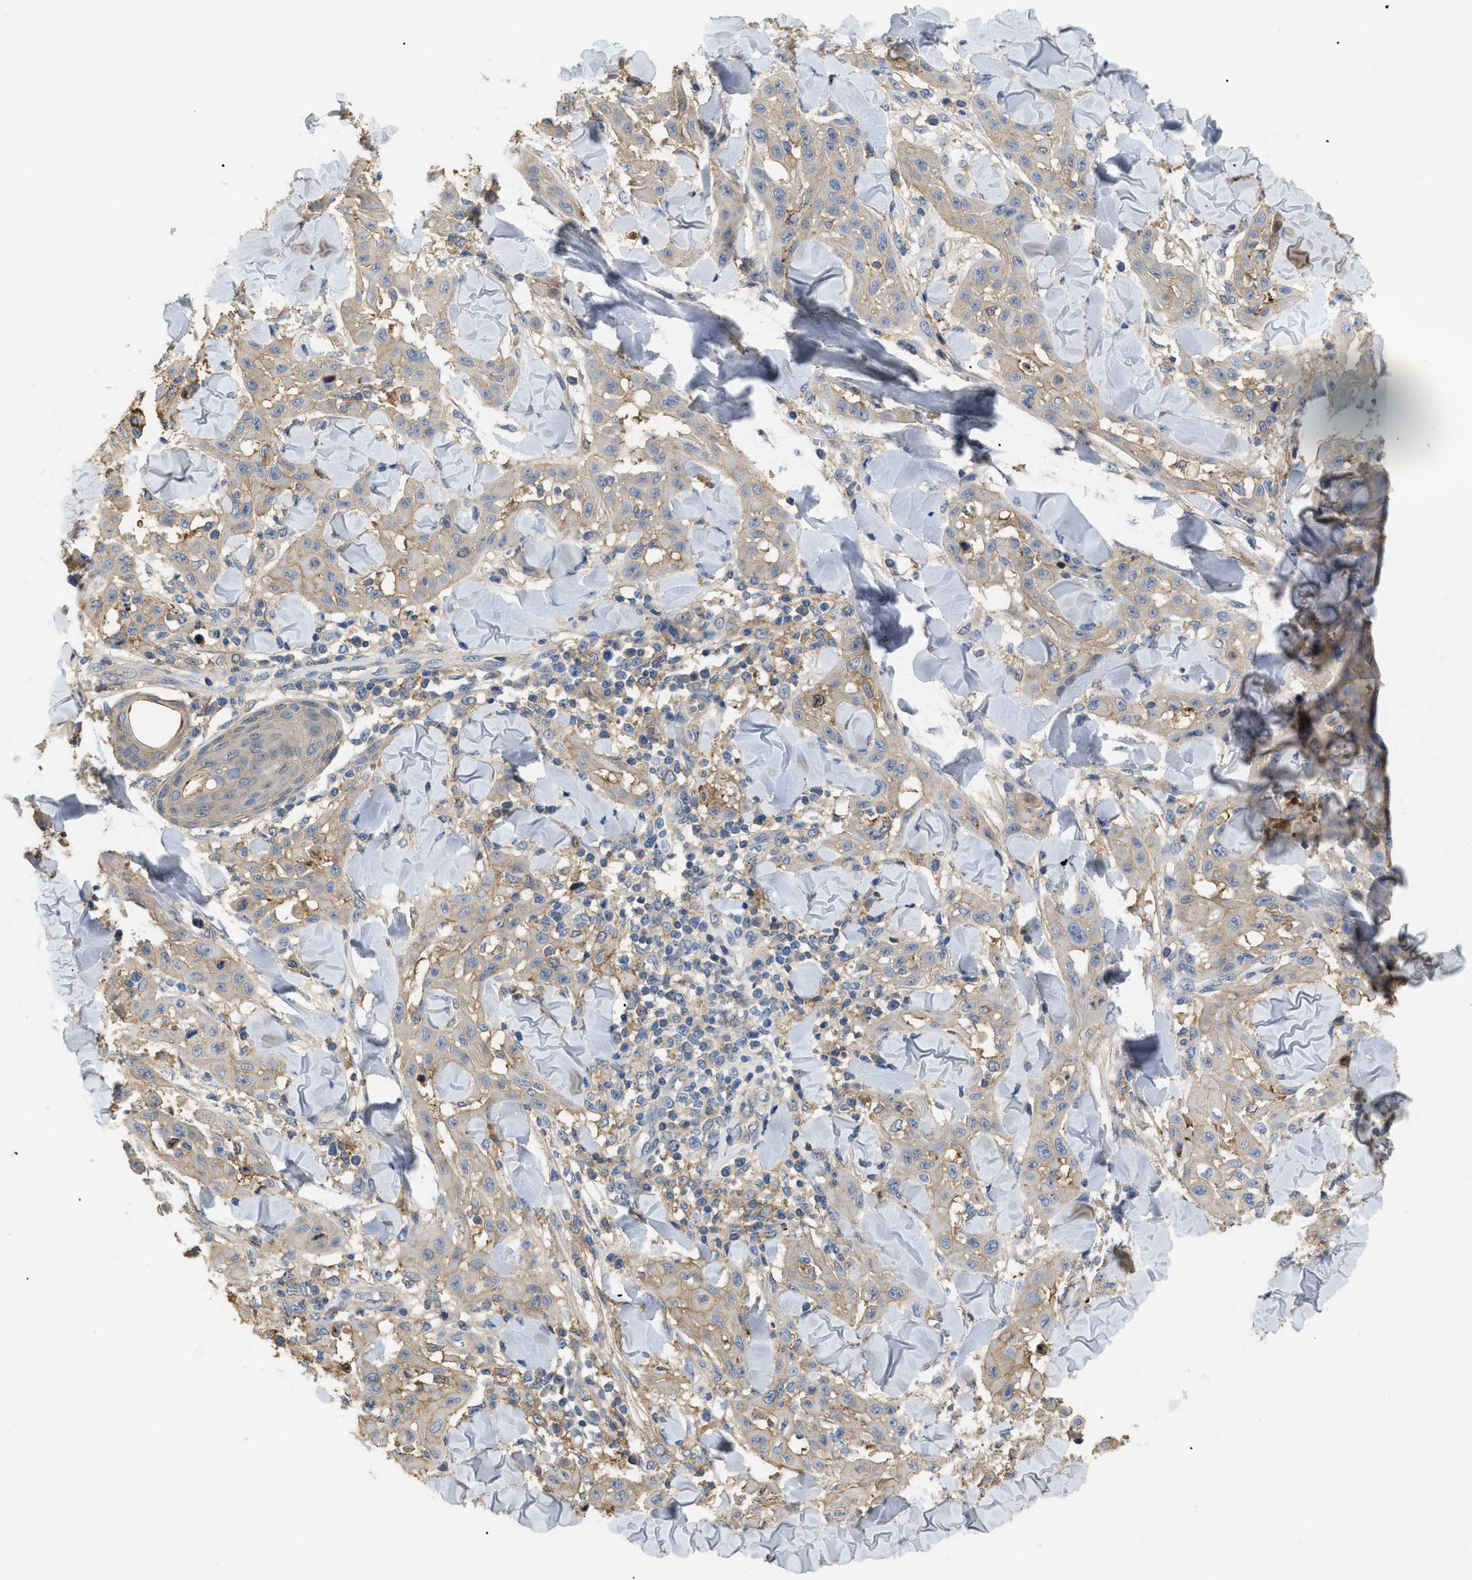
{"staining": {"intensity": "weak", "quantity": "<25%", "location": "cytoplasmic/membranous"}, "tissue": "skin cancer", "cell_type": "Tumor cells", "image_type": "cancer", "snomed": [{"axis": "morphology", "description": "Squamous cell carcinoma, NOS"}, {"axis": "topography", "description": "Skin"}], "caption": "Tumor cells show no significant positivity in skin cancer.", "gene": "ANXA4", "patient": {"sex": "male", "age": 24}}